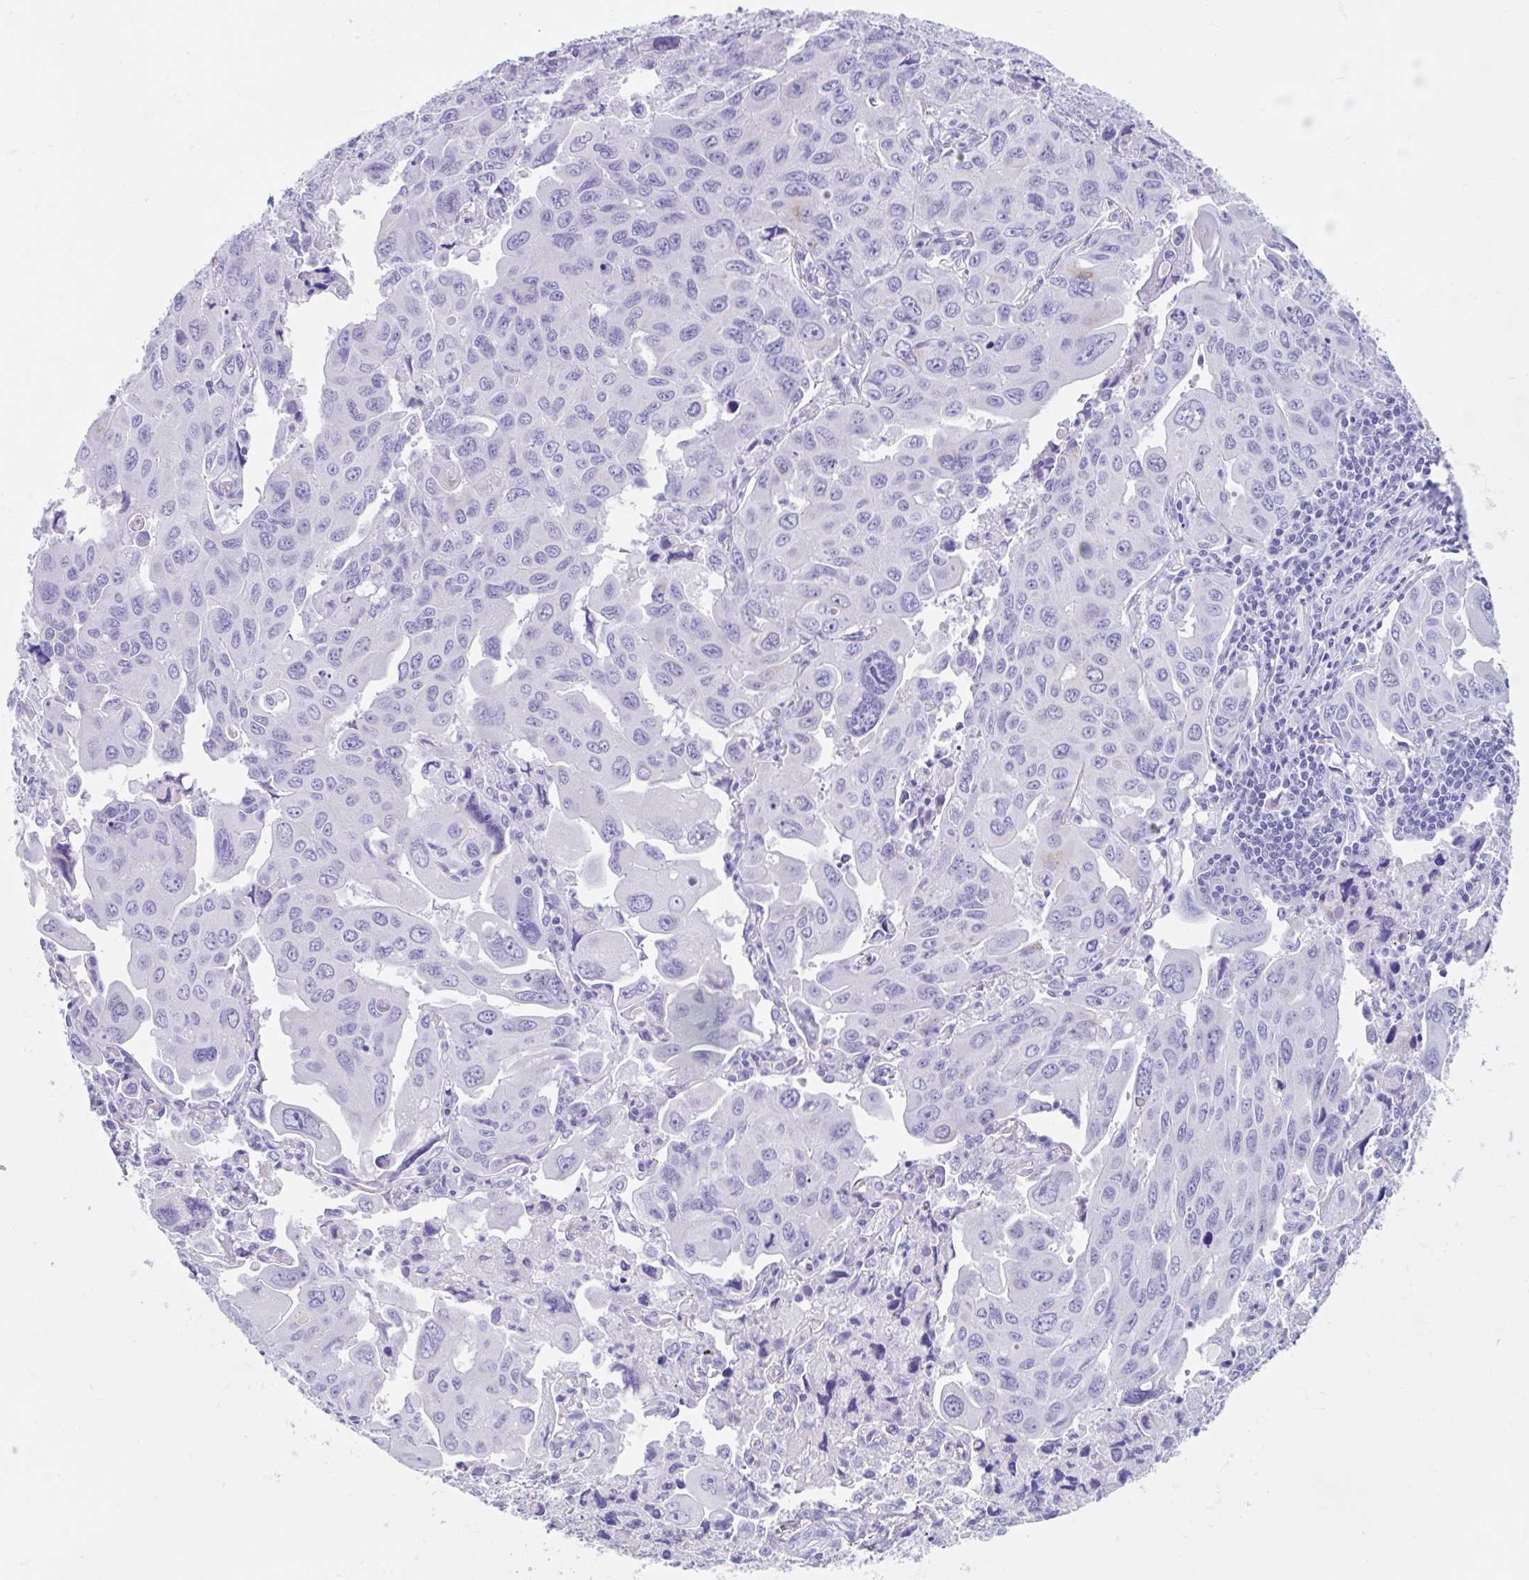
{"staining": {"intensity": "negative", "quantity": "none", "location": "none"}, "tissue": "lung cancer", "cell_type": "Tumor cells", "image_type": "cancer", "snomed": [{"axis": "morphology", "description": "Adenocarcinoma, NOS"}, {"axis": "topography", "description": "Lung"}], "caption": "A histopathology image of human lung cancer is negative for staining in tumor cells.", "gene": "CPTP", "patient": {"sex": "male", "age": 64}}